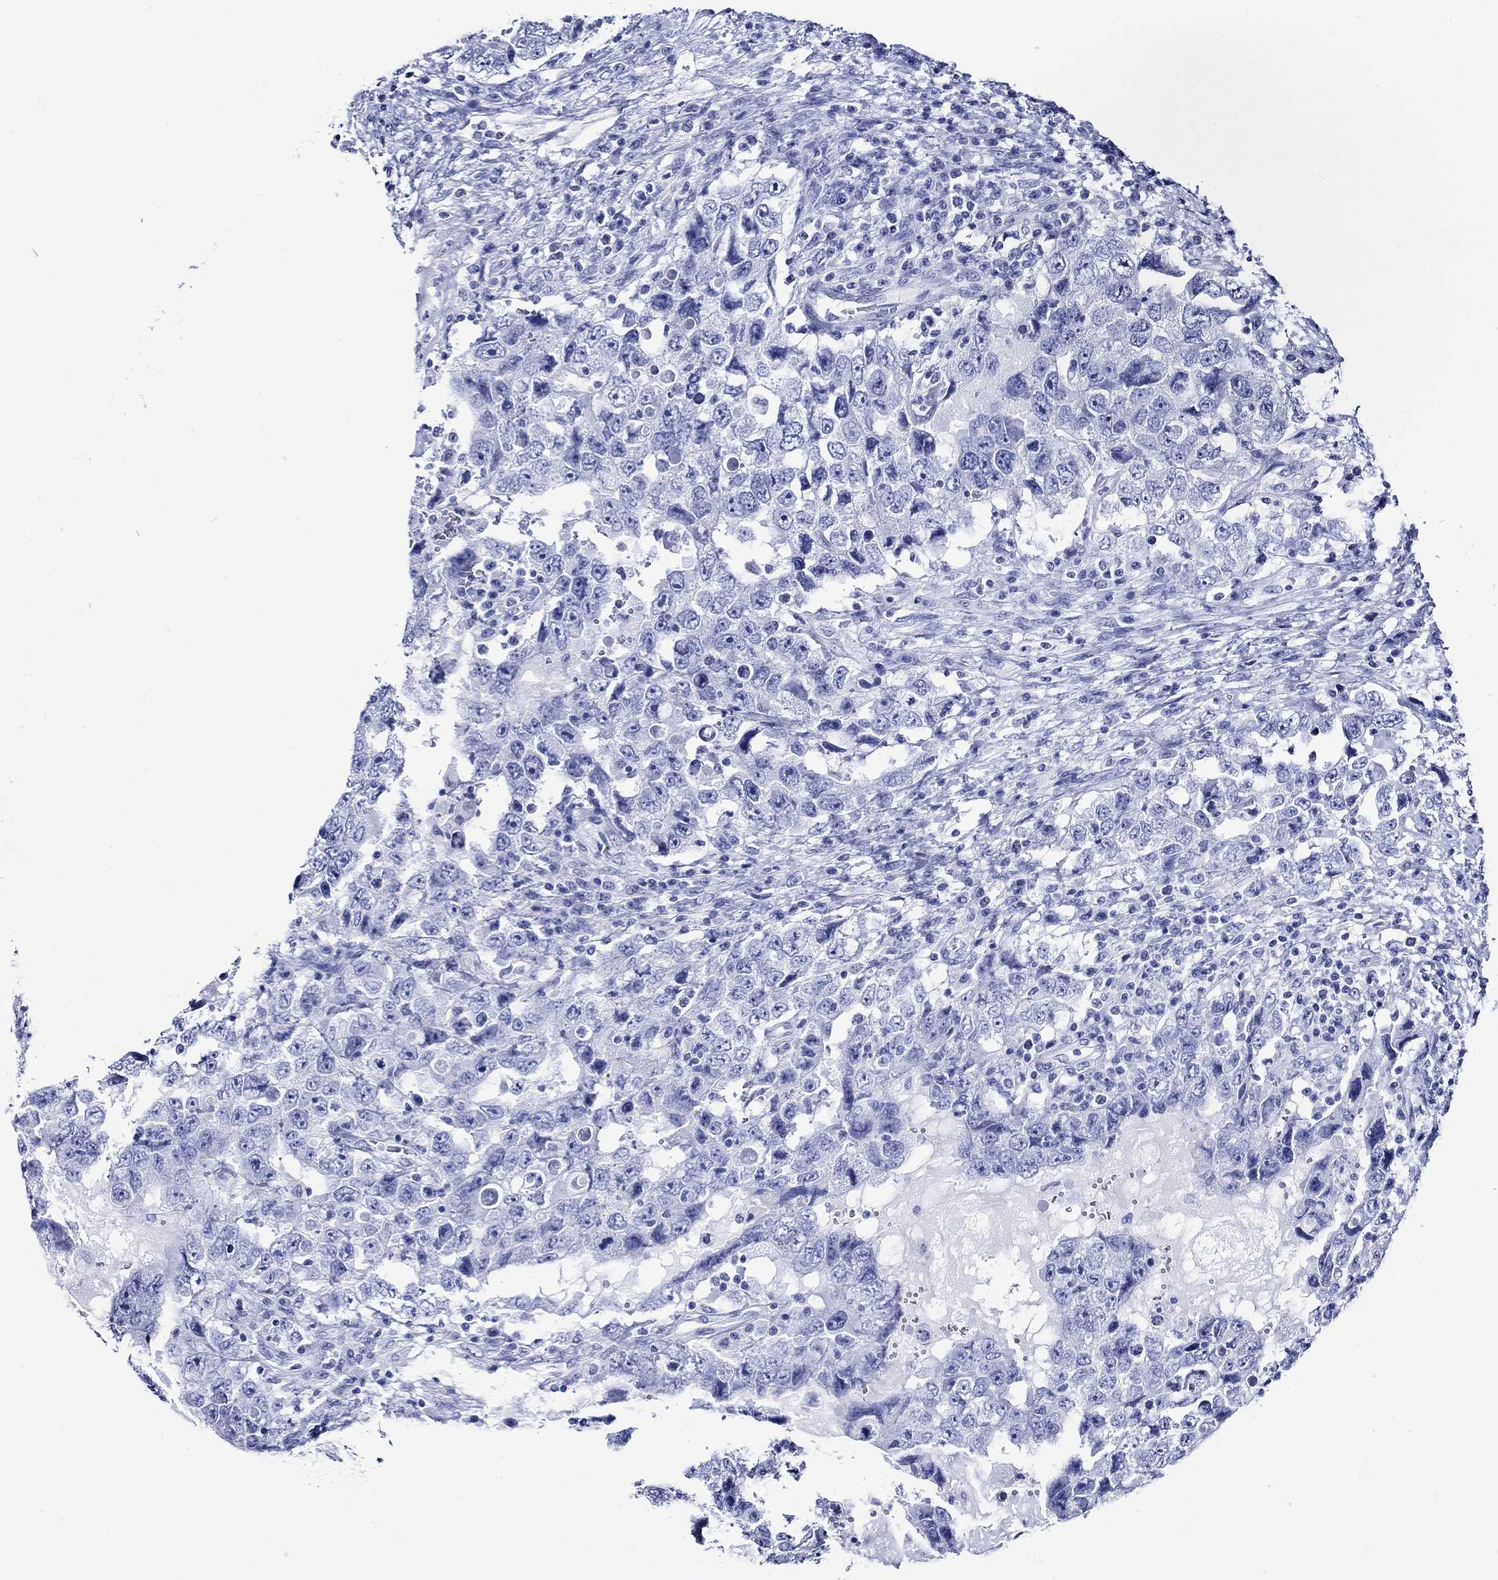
{"staining": {"intensity": "negative", "quantity": "none", "location": "none"}, "tissue": "testis cancer", "cell_type": "Tumor cells", "image_type": "cancer", "snomed": [{"axis": "morphology", "description": "Carcinoma, Embryonal, NOS"}, {"axis": "topography", "description": "Testis"}], "caption": "Protein analysis of testis cancer displays no significant positivity in tumor cells.", "gene": "CRYAB", "patient": {"sex": "male", "age": 26}}